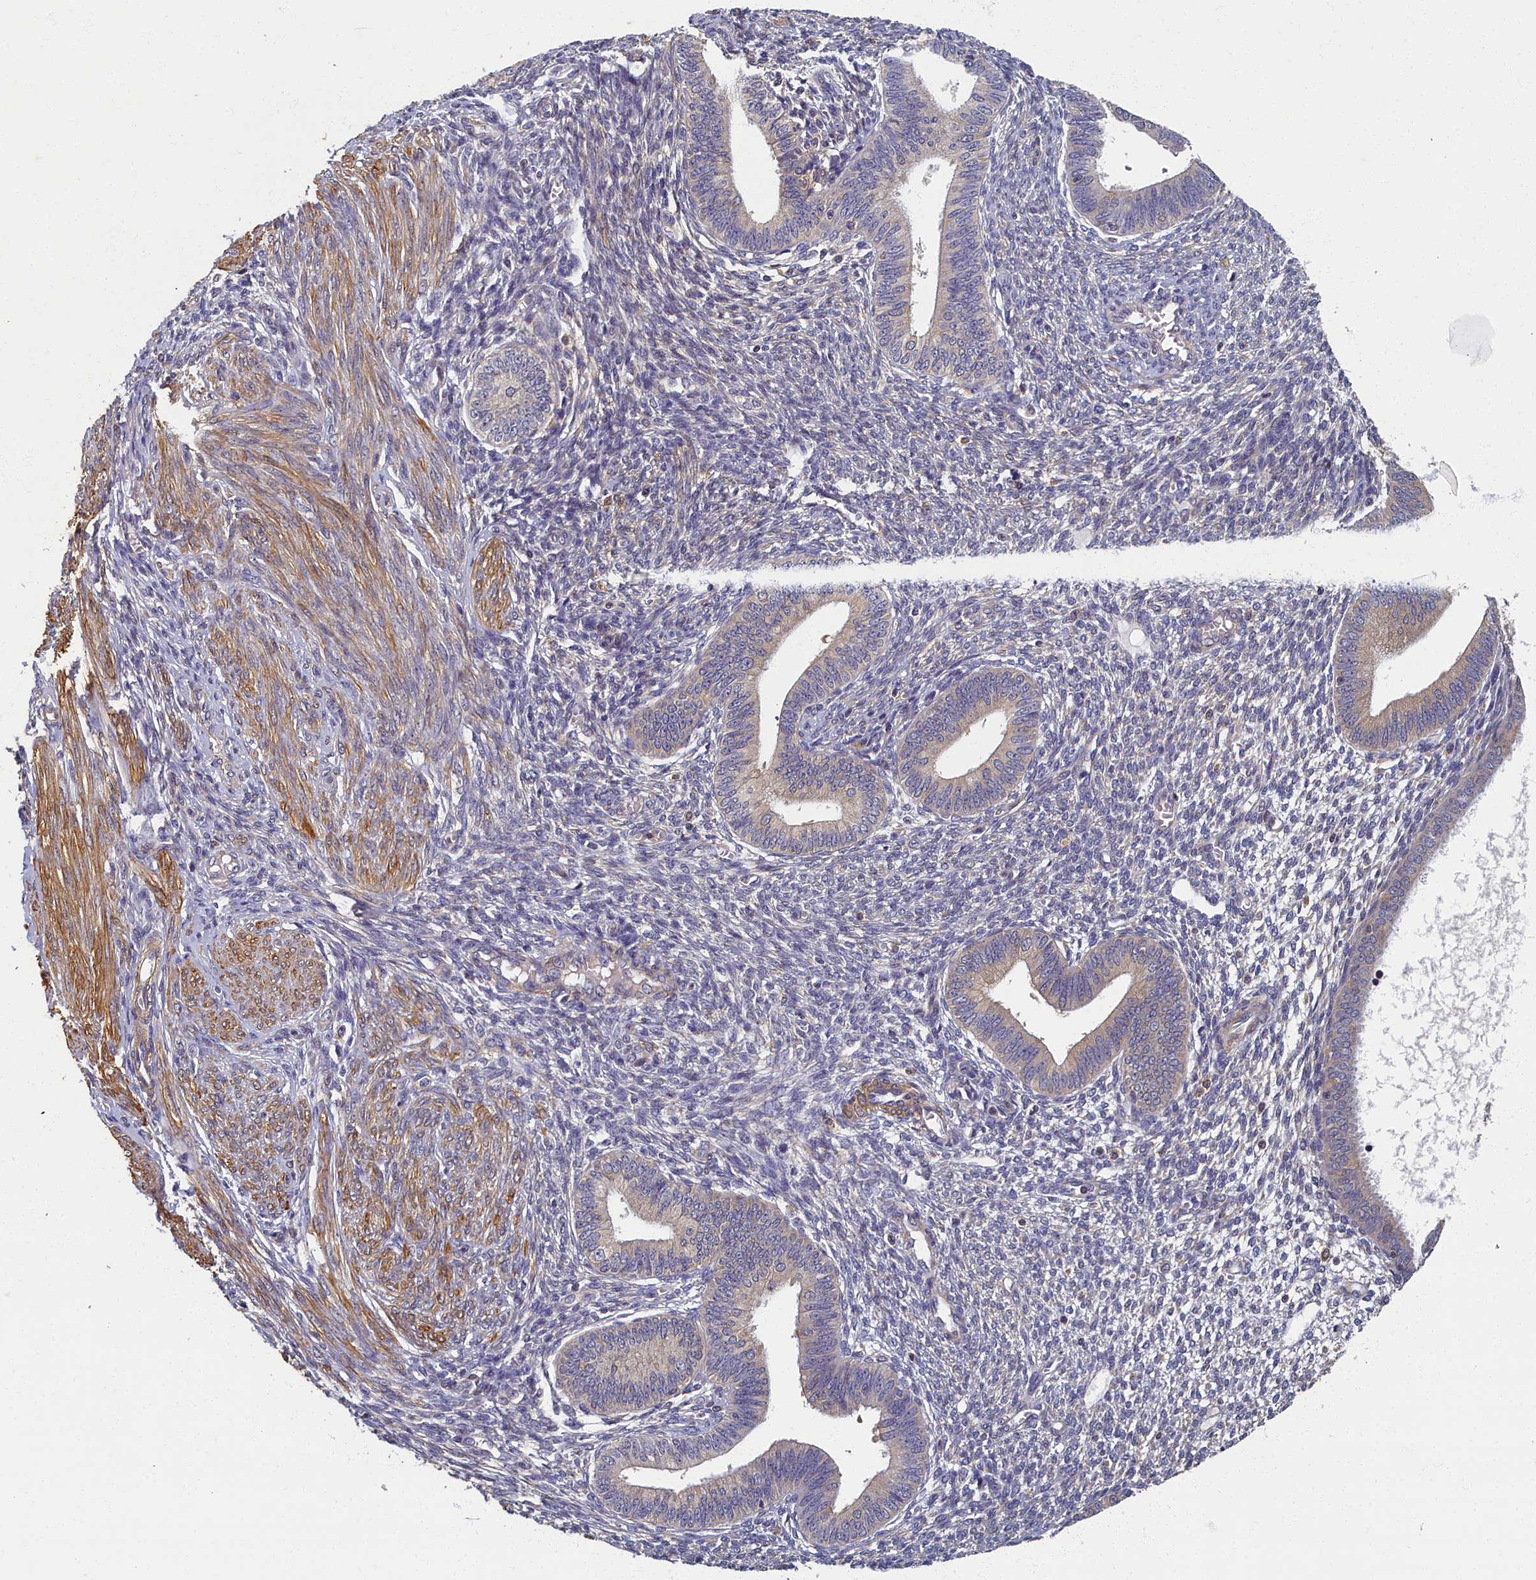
{"staining": {"intensity": "negative", "quantity": "none", "location": "none"}, "tissue": "endometrium", "cell_type": "Cells in endometrial stroma", "image_type": "normal", "snomed": [{"axis": "morphology", "description": "Normal tissue, NOS"}, {"axis": "topography", "description": "Endometrium"}], "caption": "Immunohistochemistry (IHC) micrograph of normal human endometrium stained for a protein (brown), which demonstrates no expression in cells in endometrial stroma.", "gene": "TBCB", "patient": {"sex": "female", "age": 46}}